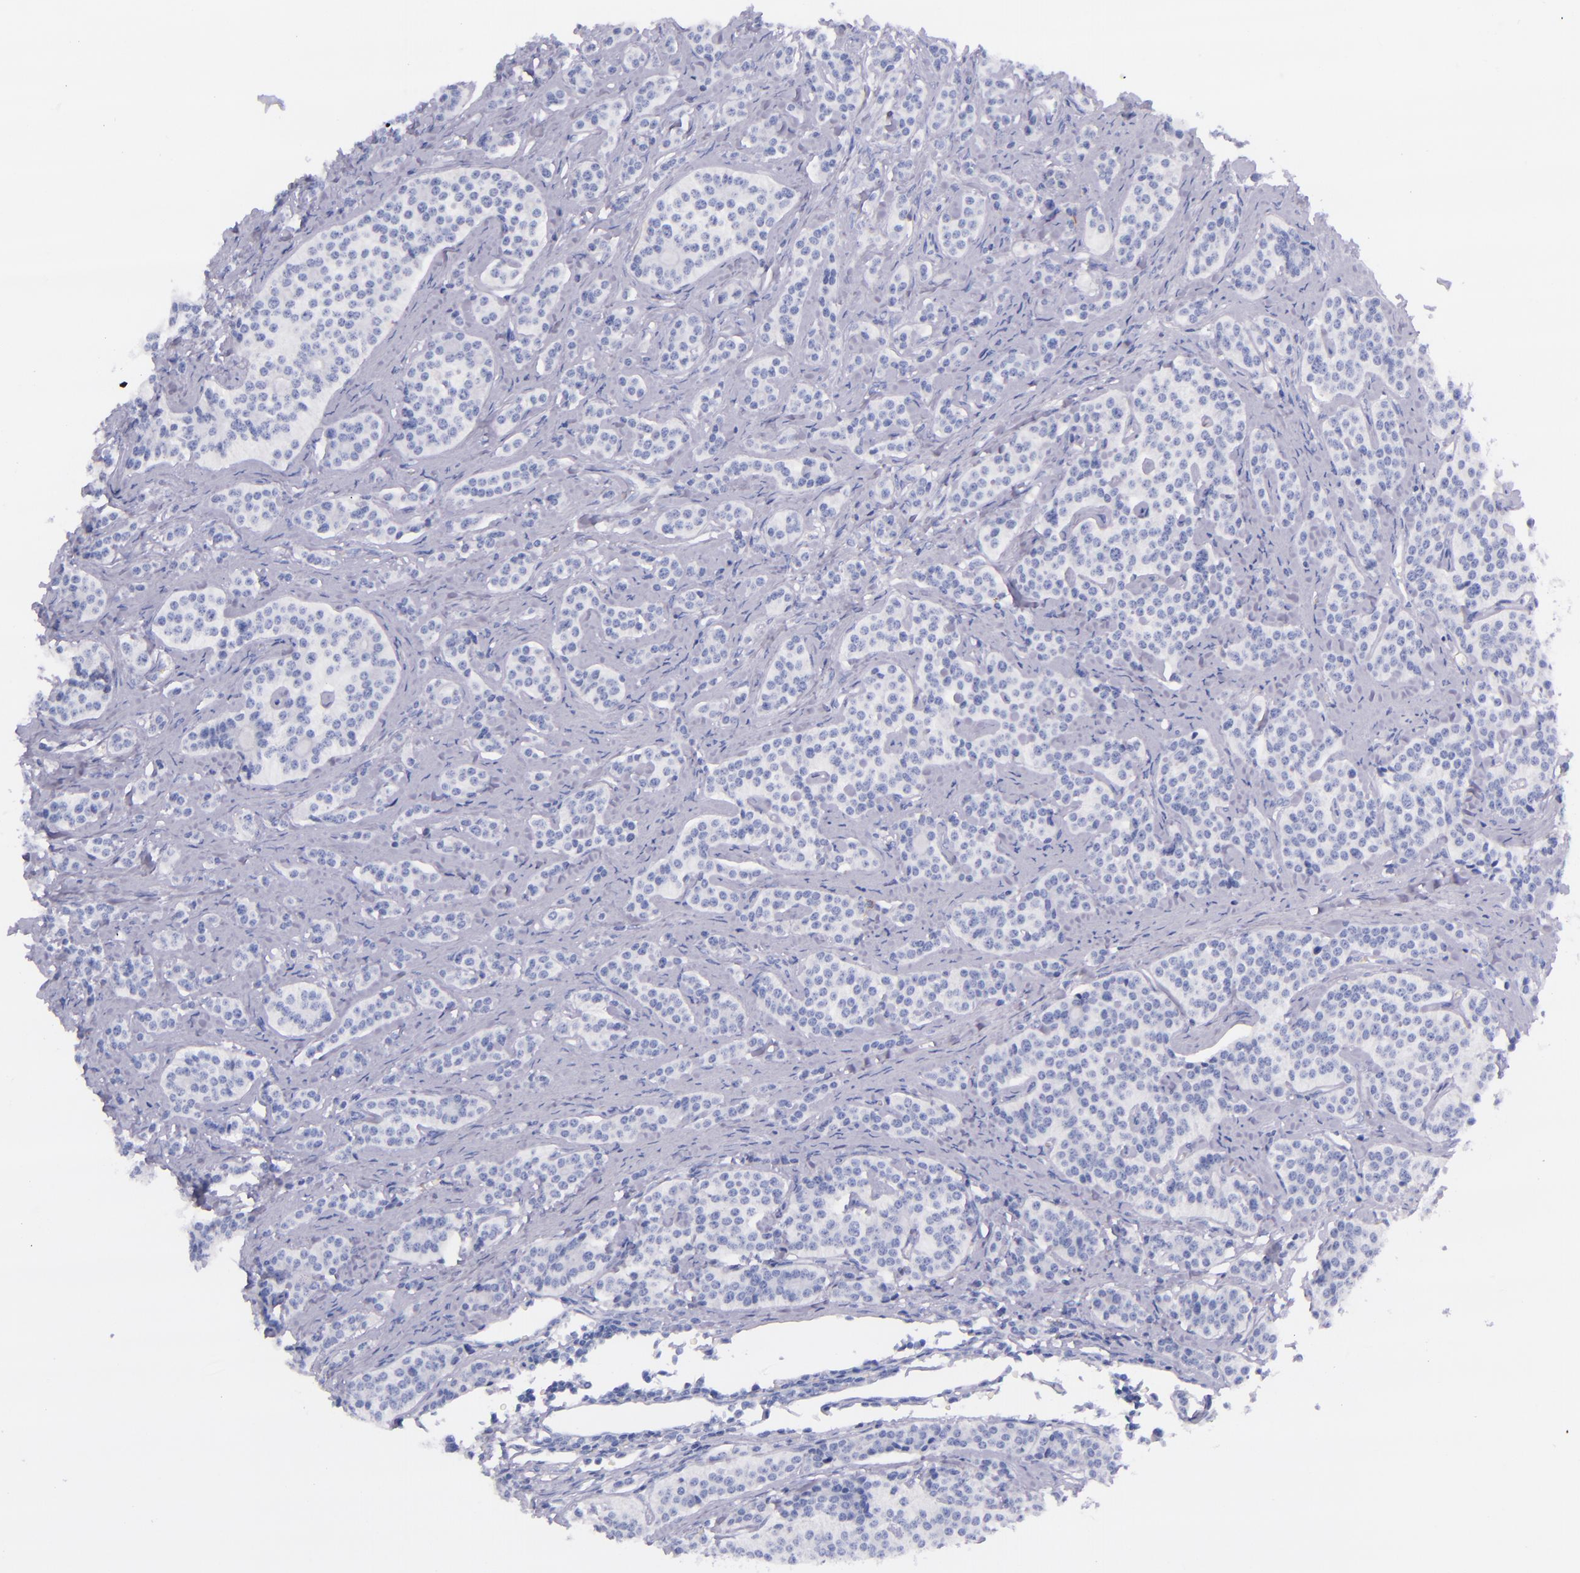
{"staining": {"intensity": "negative", "quantity": "none", "location": "none"}, "tissue": "carcinoid", "cell_type": "Tumor cells", "image_type": "cancer", "snomed": [{"axis": "morphology", "description": "Carcinoid, malignant, NOS"}, {"axis": "topography", "description": "Small intestine"}], "caption": "This is an IHC image of malignant carcinoid. There is no positivity in tumor cells.", "gene": "LAG3", "patient": {"sex": "male", "age": 63}}